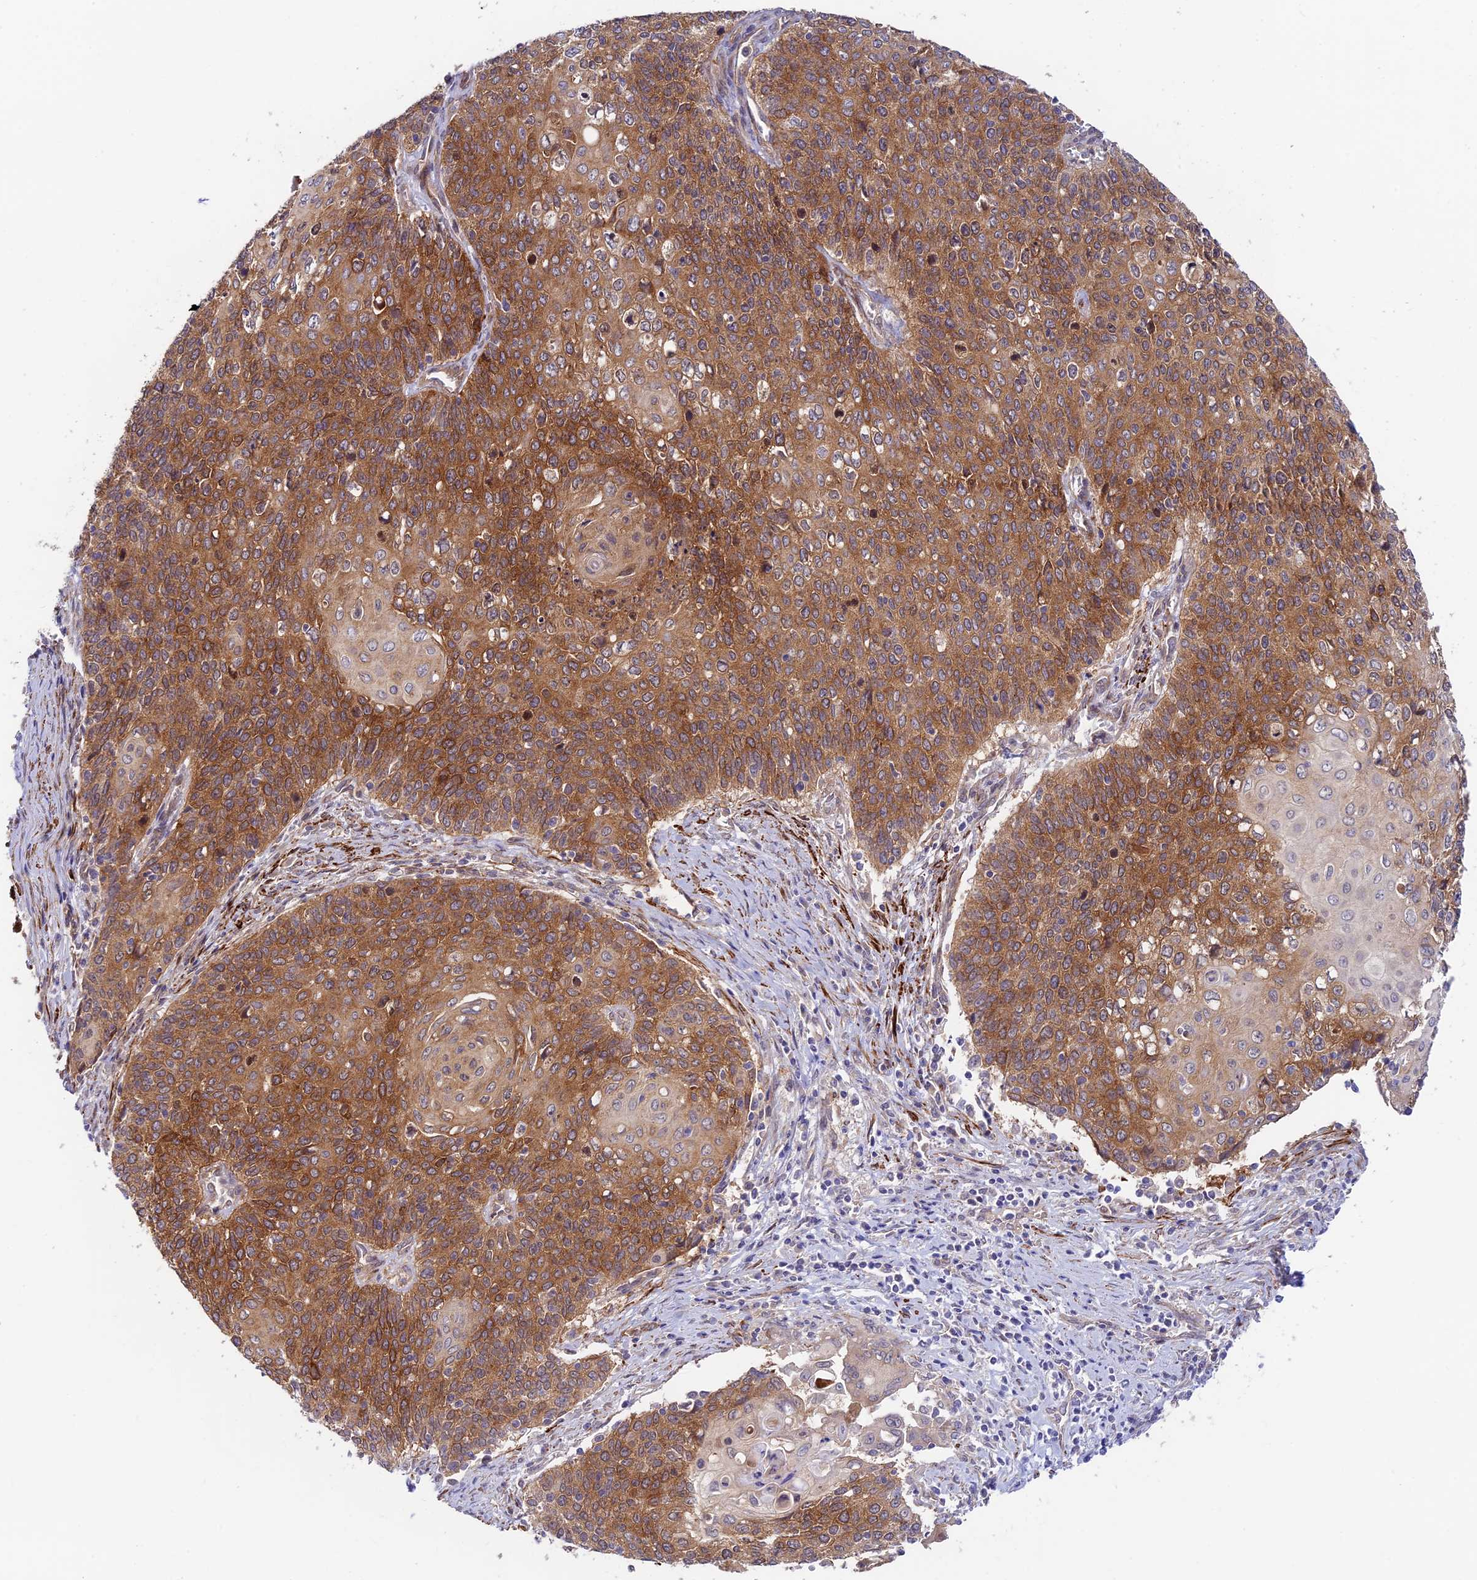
{"staining": {"intensity": "moderate", "quantity": ">75%", "location": "cytoplasmic/membranous"}, "tissue": "cervical cancer", "cell_type": "Tumor cells", "image_type": "cancer", "snomed": [{"axis": "morphology", "description": "Squamous cell carcinoma, NOS"}, {"axis": "topography", "description": "Cervix"}], "caption": "Moderate cytoplasmic/membranous expression is seen in about >75% of tumor cells in squamous cell carcinoma (cervical).", "gene": "ANKRD50", "patient": {"sex": "female", "age": 39}}